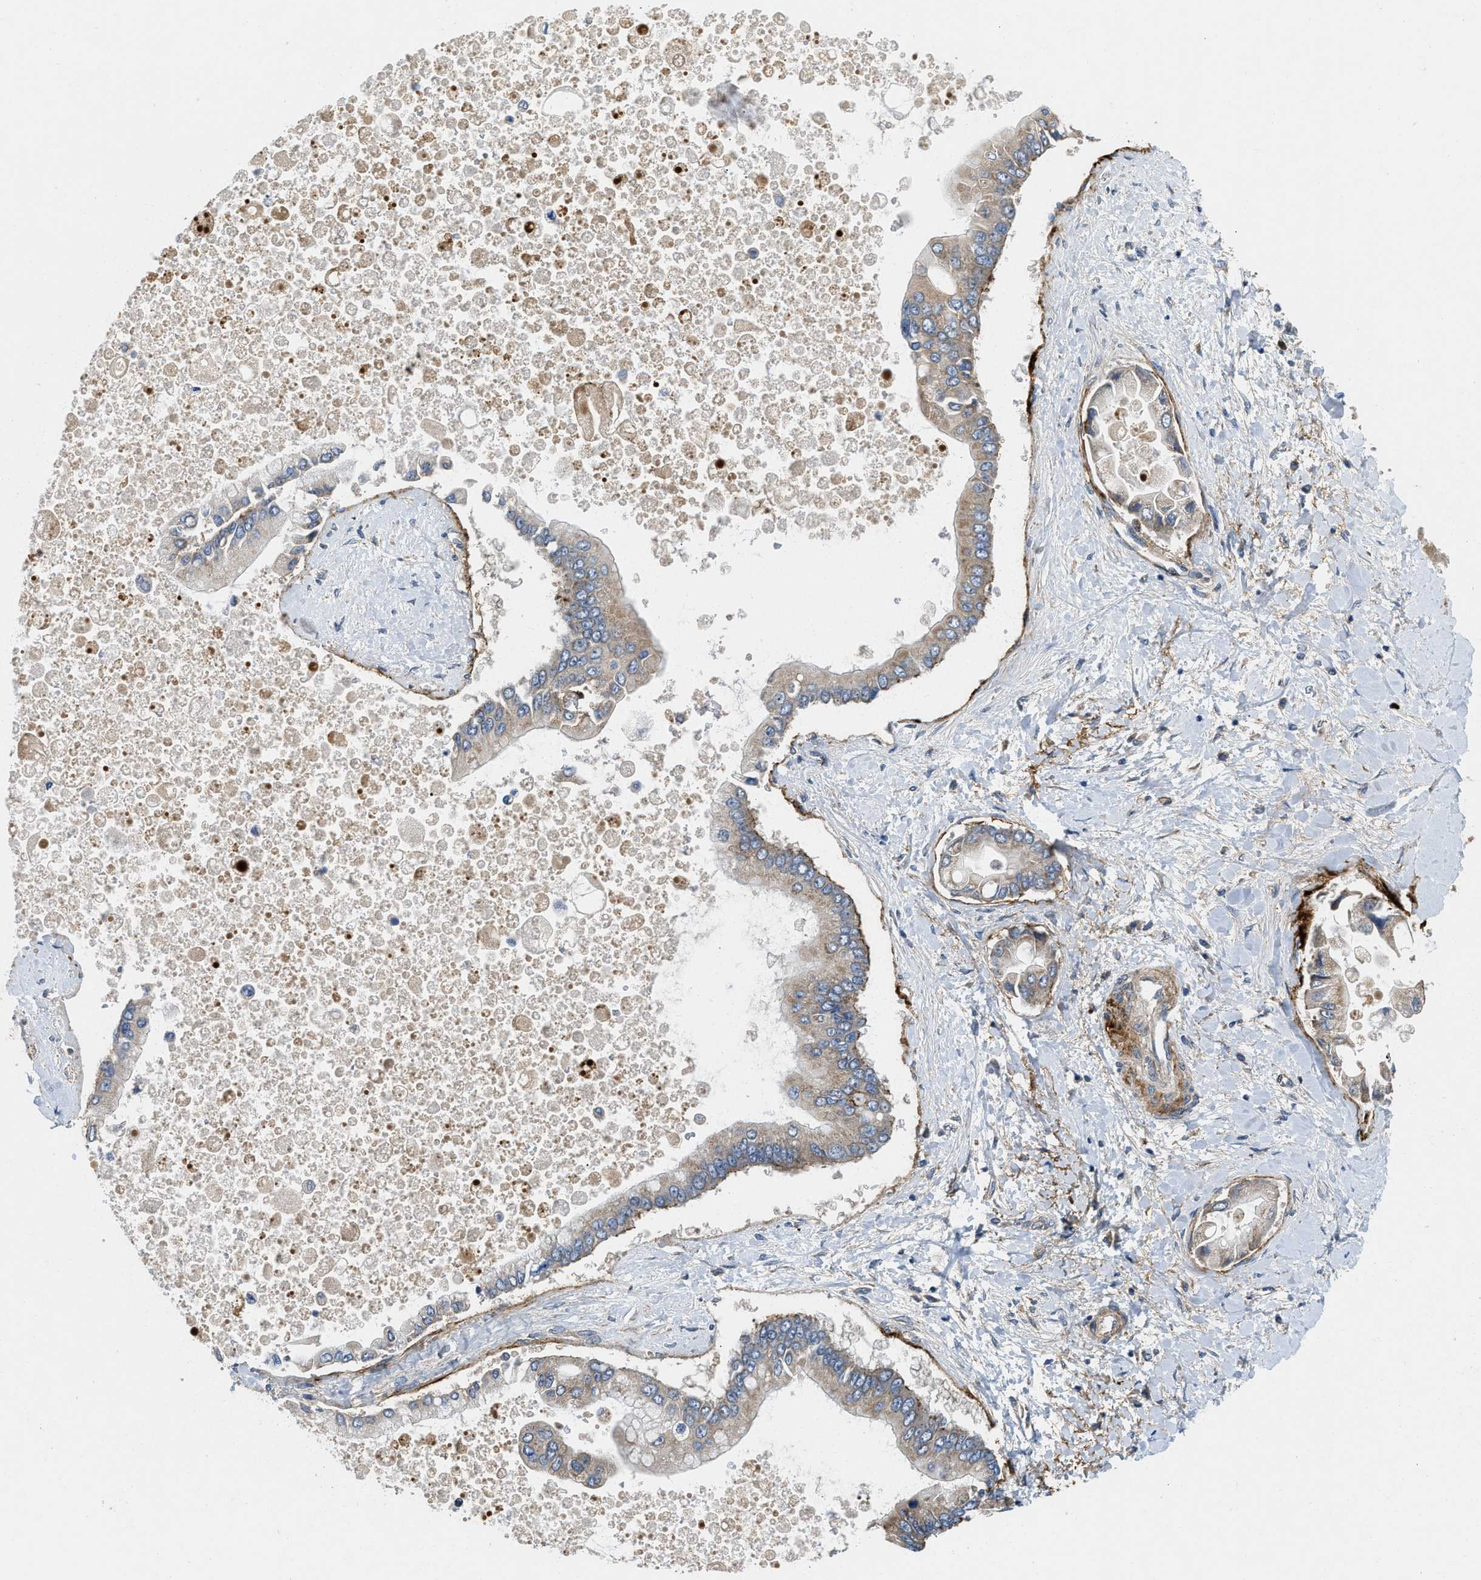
{"staining": {"intensity": "weak", "quantity": ">75%", "location": "cytoplasmic/membranous"}, "tissue": "liver cancer", "cell_type": "Tumor cells", "image_type": "cancer", "snomed": [{"axis": "morphology", "description": "Cholangiocarcinoma"}, {"axis": "topography", "description": "Liver"}], "caption": "The image displays a brown stain indicating the presence of a protein in the cytoplasmic/membranous of tumor cells in cholangiocarcinoma (liver).", "gene": "ZNF599", "patient": {"sex": "male", "age": 50}}